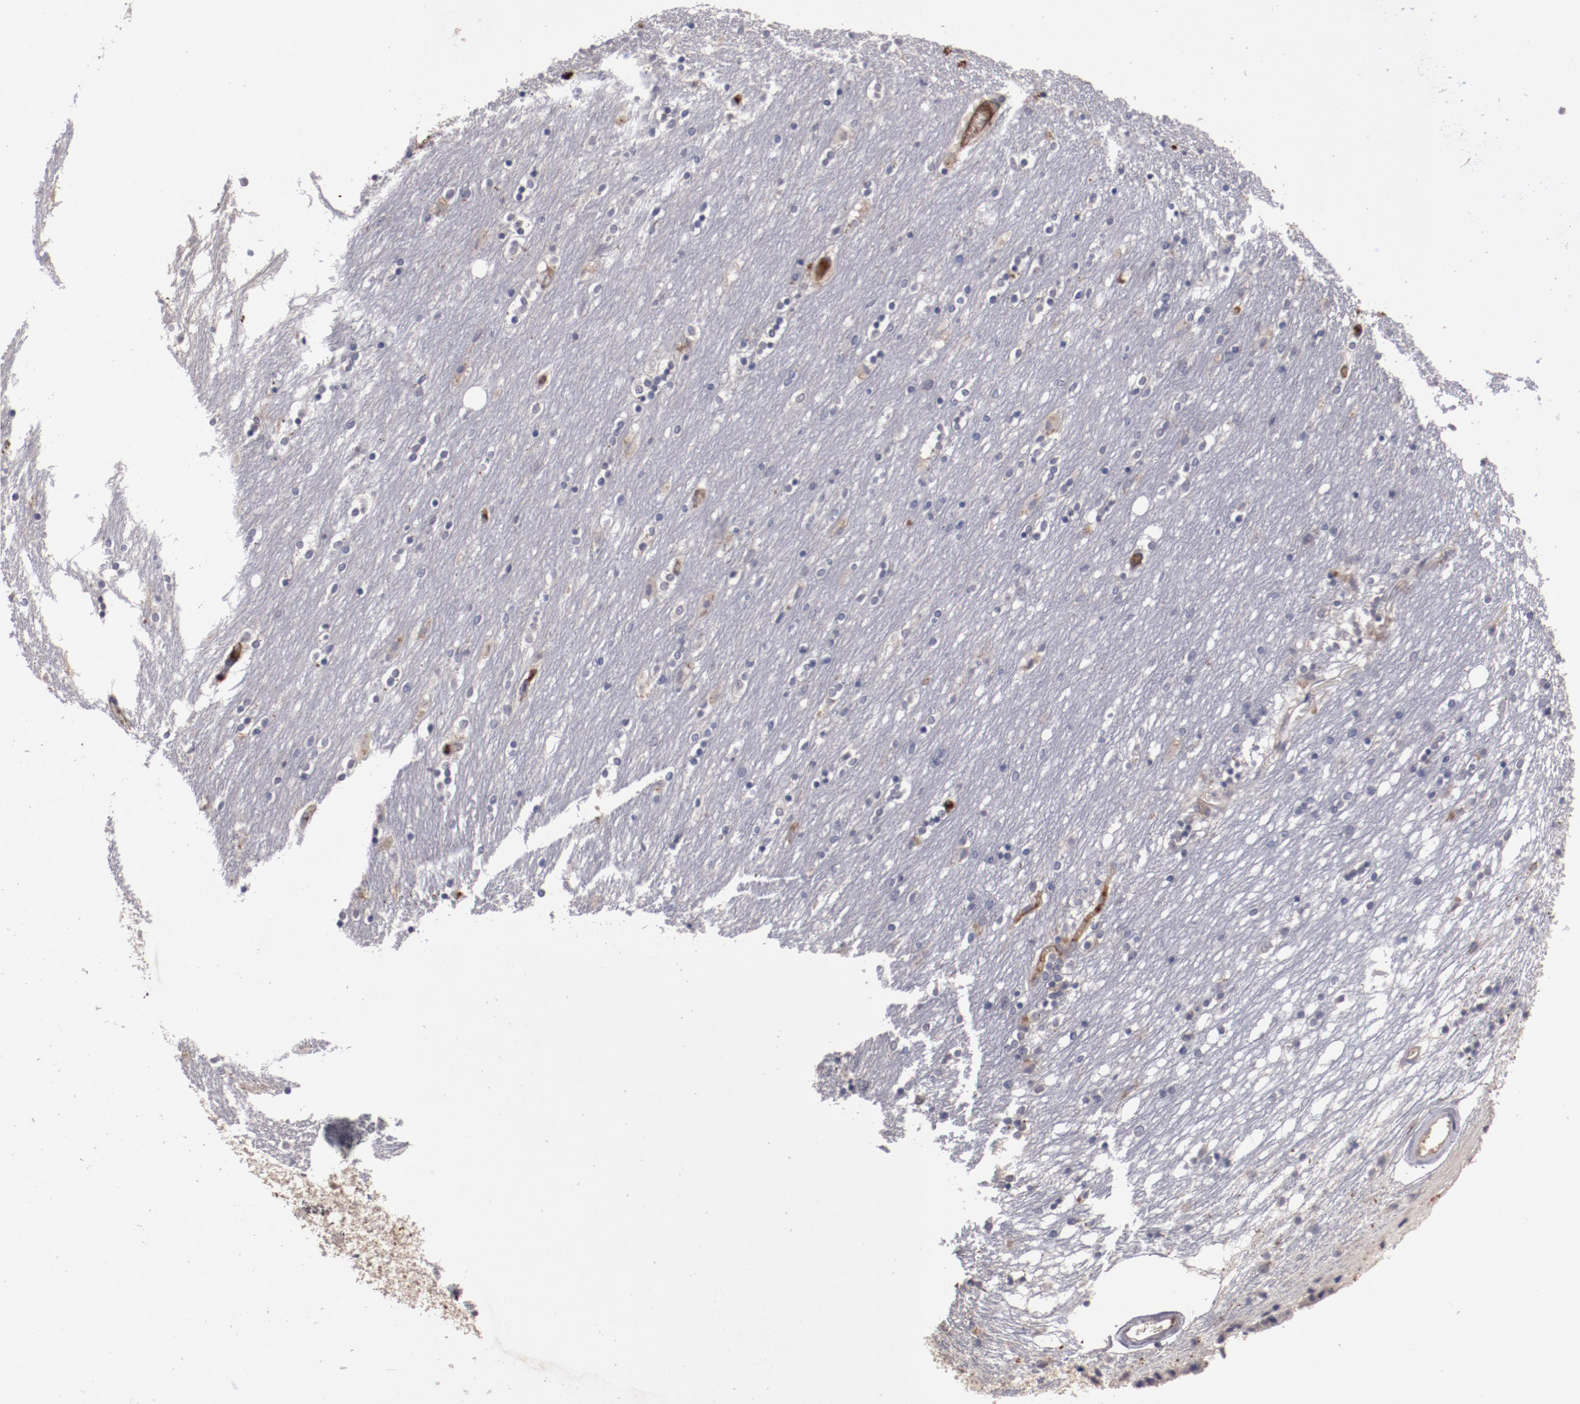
{"staining": {"intensity": "negative", "quantity": "none", "location": "none"}, "tissue": "caudate", "cell_type": "Glial cells", "image_type": "normal", "snomed": [{"axis": "morphology", "description": "Normal tissue, NOS"}, {"axis": "topography", "description": "Lateral ventricle wall"}], "caption": "This micrograph is of normal caudate stained with immunohistochemistry to label a protein in brown with the nuclei are counter-stained blue. There is no positivity in glial cells. (Immunohistochemistry, brightfield microscopy, high magnification).", "gene": "CP", "patient": {"sex": "female", "age": 54}}